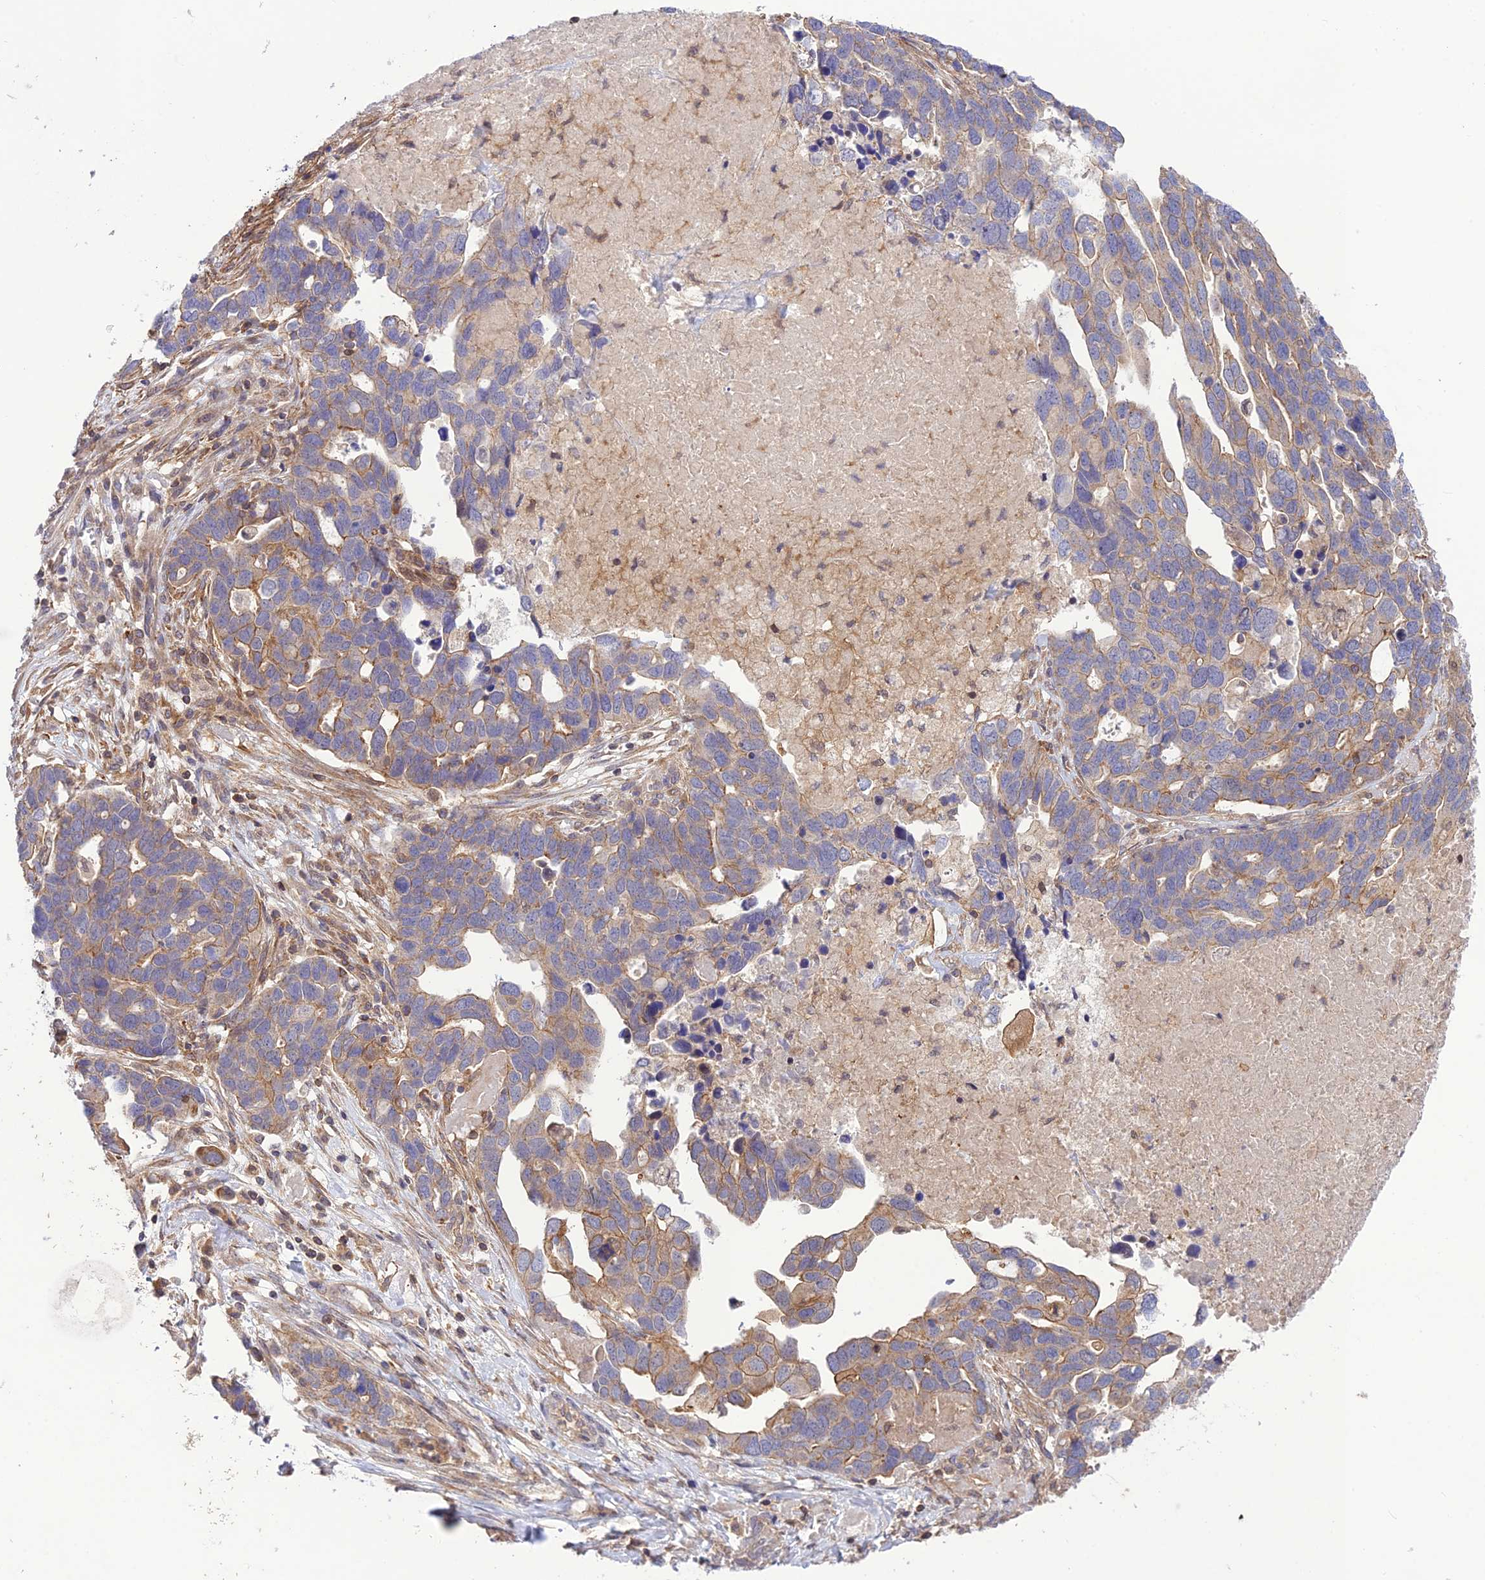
{"staining": {"intensity": "moderate", "quantity": "25%-75%", "location": "cytoplasmic/membranous"}, "tissue": "ovarian cancer", "cell_type": "Tumor cells", "image_type": "cancer", "snomed": [{"axis": "morphology", "description": "Cystadenocarcinoma, serous, NOS"}, {"axis": "topography", "description": "Ovary"}], "caption": "A brown stain highlights moderate cytoplasmic/membranous staining of a protein in serous cystadenocarcinoma (ovarian) tumor cells.", "gene": "FCHSD1", "patient": {"sex": "female", "age": 54}}